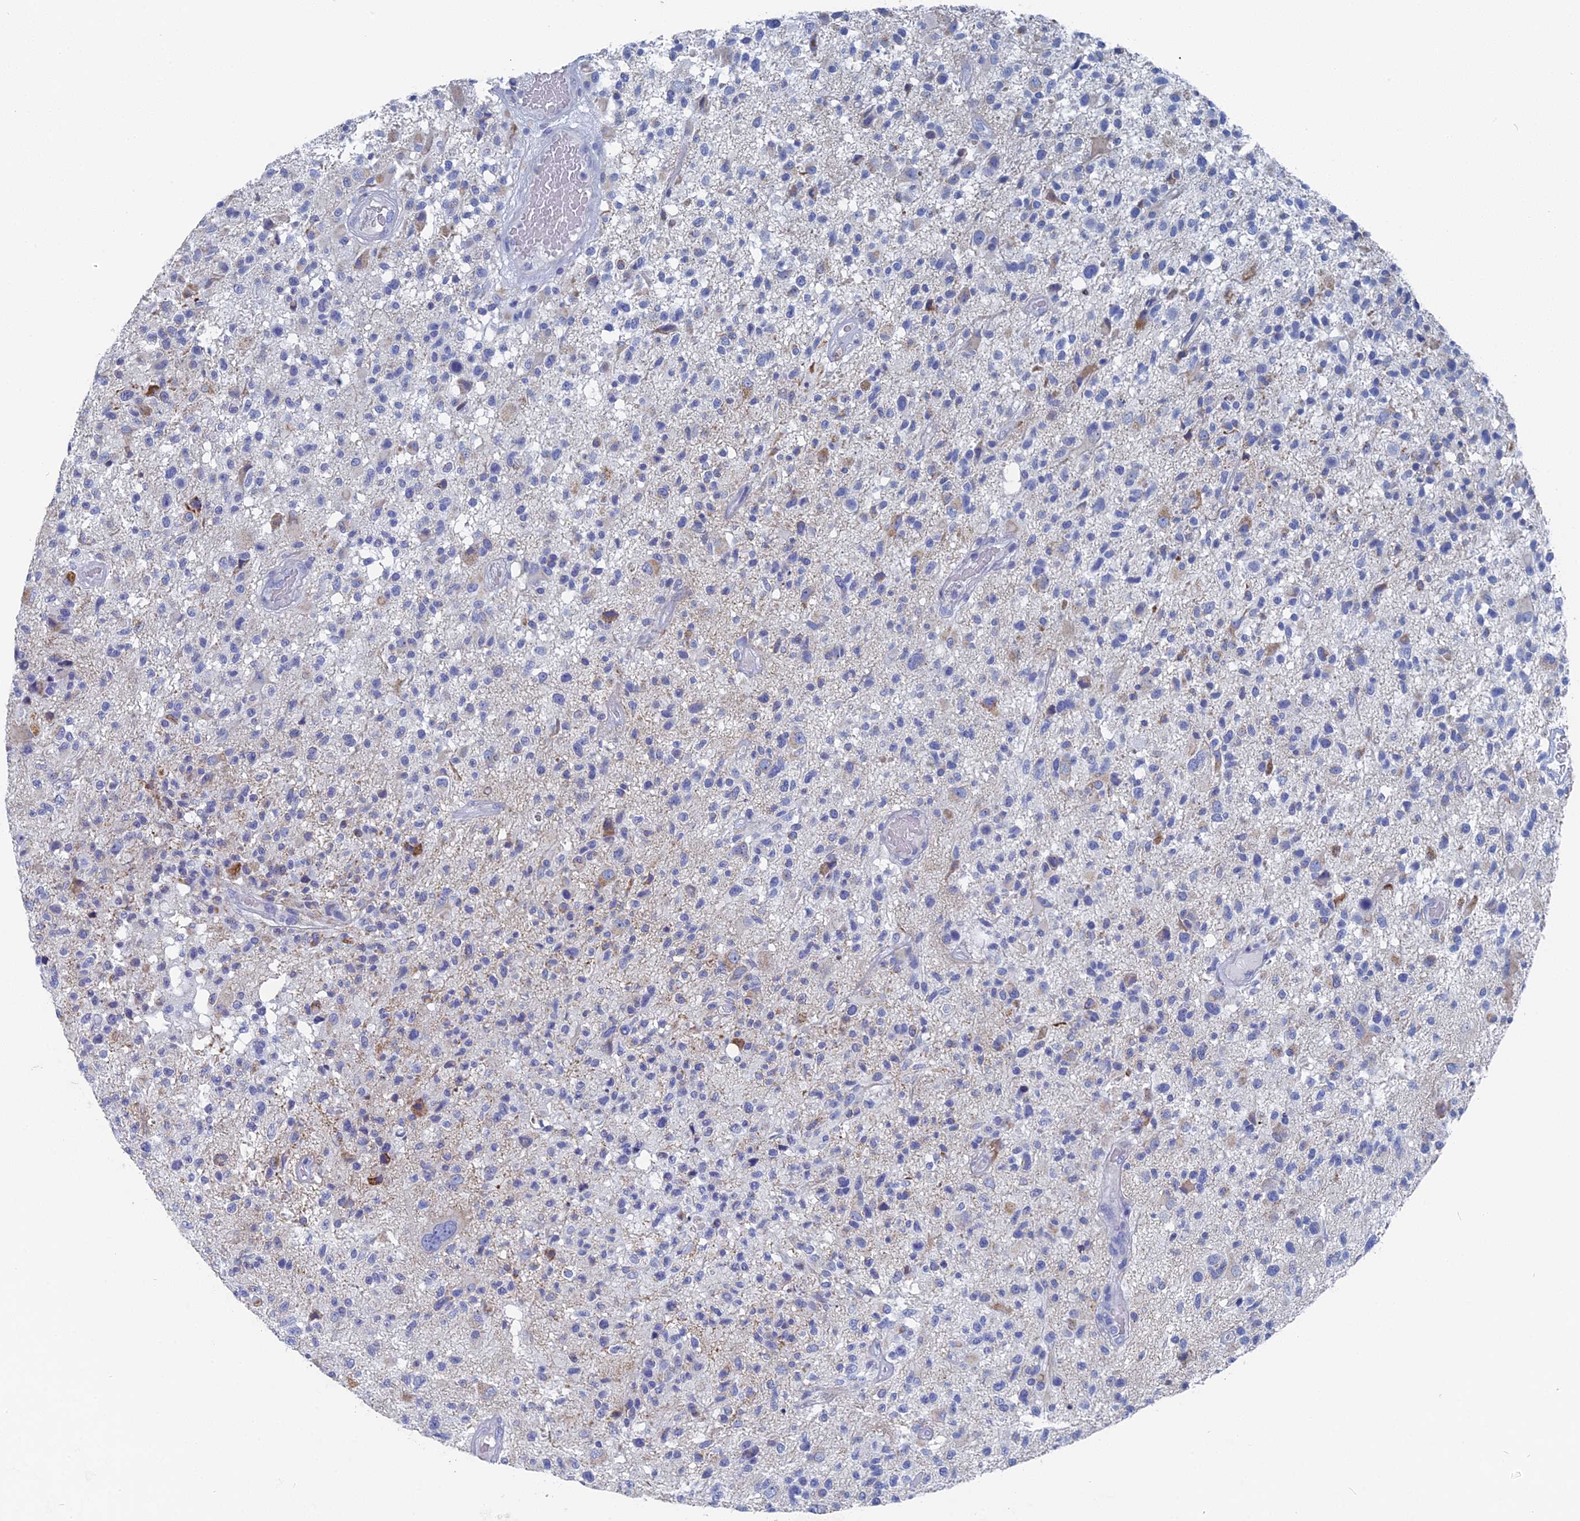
{"staining": {"intensity": "negative", "quantity": "none", "location": "none"}, "tissue": "glioma", "cell_type": "Tumor cells", "image_type": "cancer", "snomed": [{"axis": "morphology", "description": "Glioma, malignant, High grade"}, {"axis": "morphology", "description": "Glioblastoma, NOS"}, {"axis": "topography", "description": "Brain"}], "caption": "Tumor cells show no significant protein expression in glioma. (Immunohistochemistry, brightfield microscopy, high magnification).", "gene": "HIGD1A", "patient": {"sex": "male", "age": 60}}